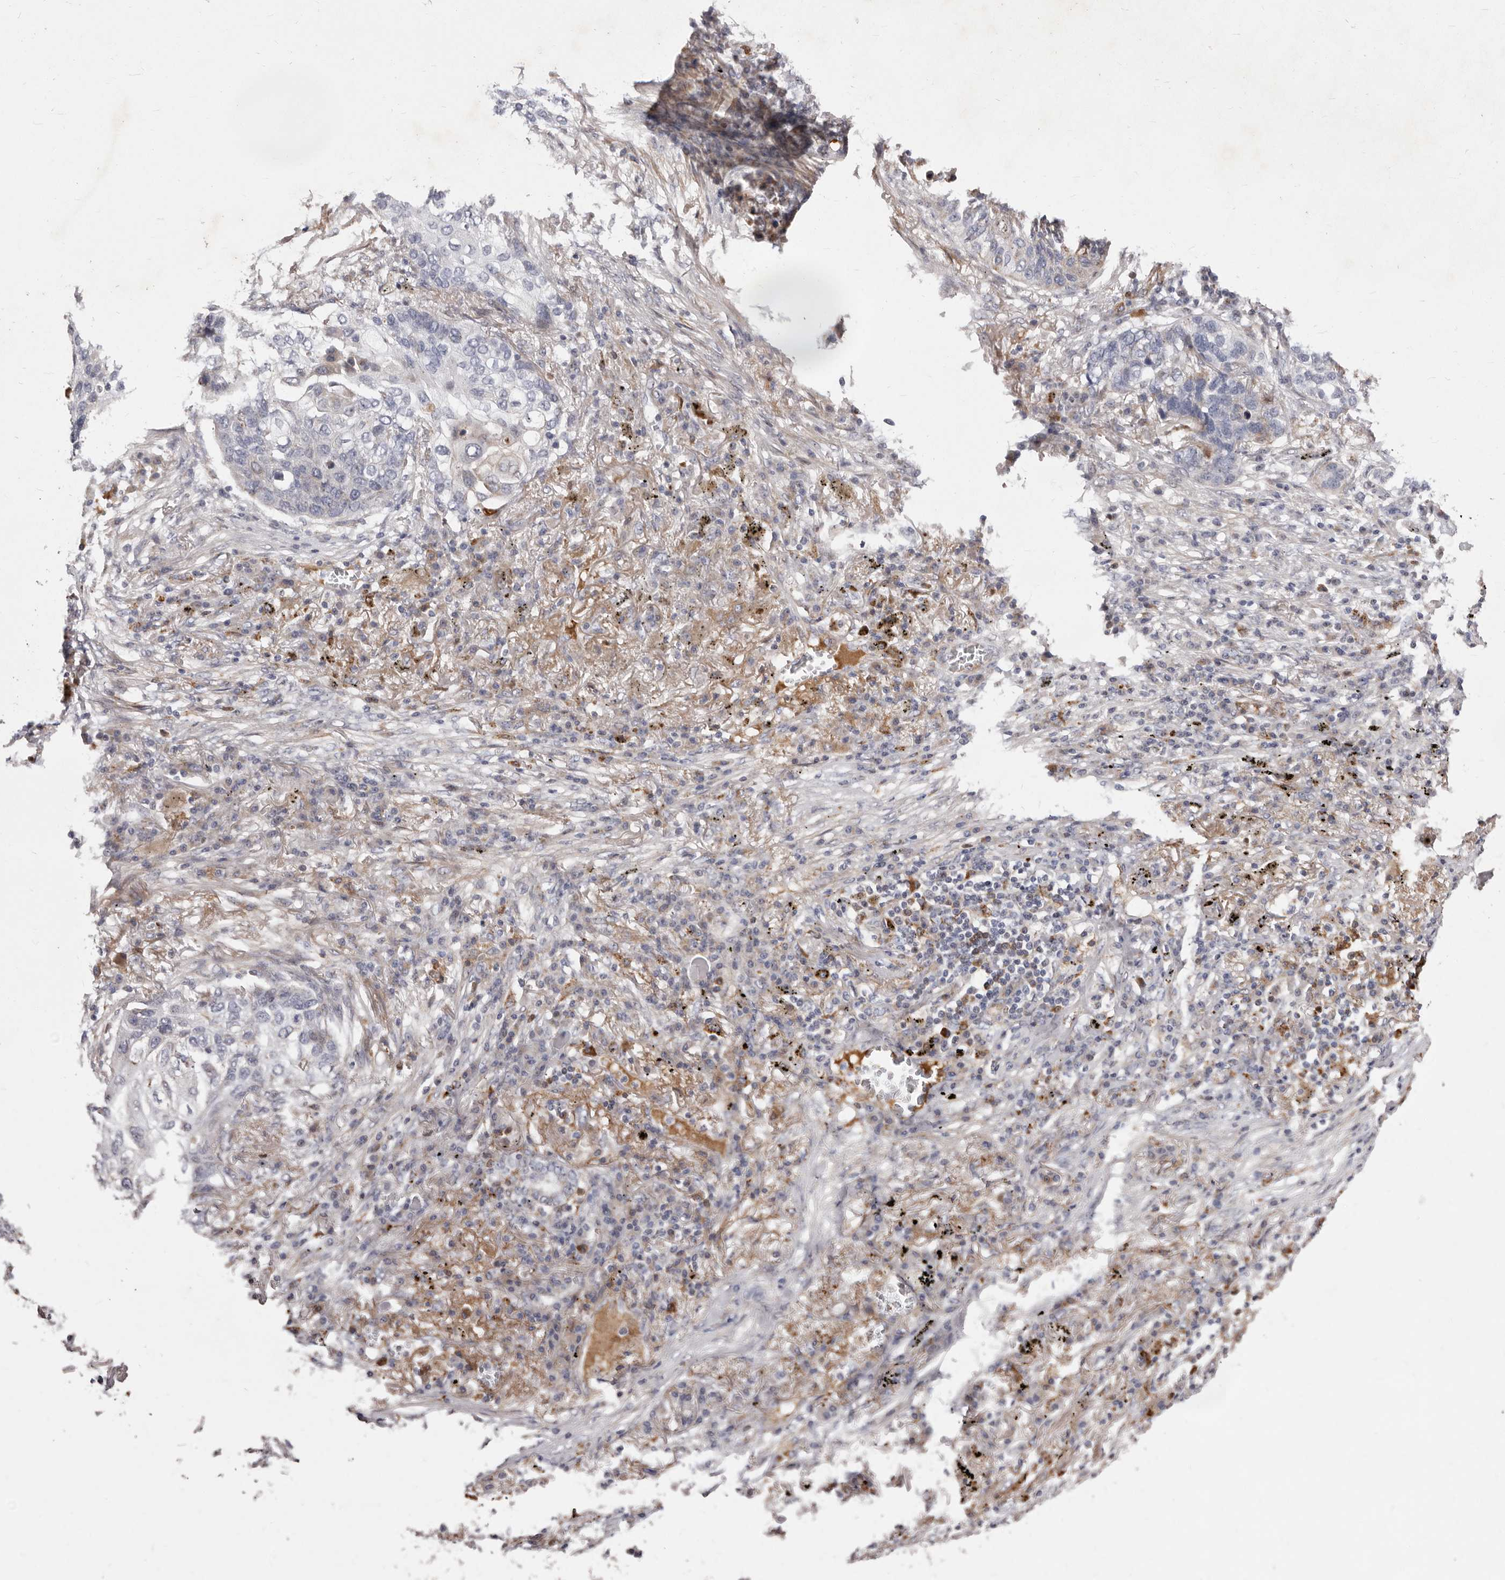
{"staining": {"intensity": "negative", "quantity": "none", "location": "none"}, "tissue": "lung cancer", "cell_type": "Tumor cells", "image_type": "cancer", "snomed": [{"axis": "morphology", "description": "Squamous cell carcinoma, NOS"}, {"axis": "topography", "description": "Lung"}], "caption": "Lung cancer was stained to show a protein in brown. There is no significant expression in tumor cells. (DAB immunohistochemistry, high magnification).", "gene": "NUBPL", "patient": {"sex": "female", "age": 63}}